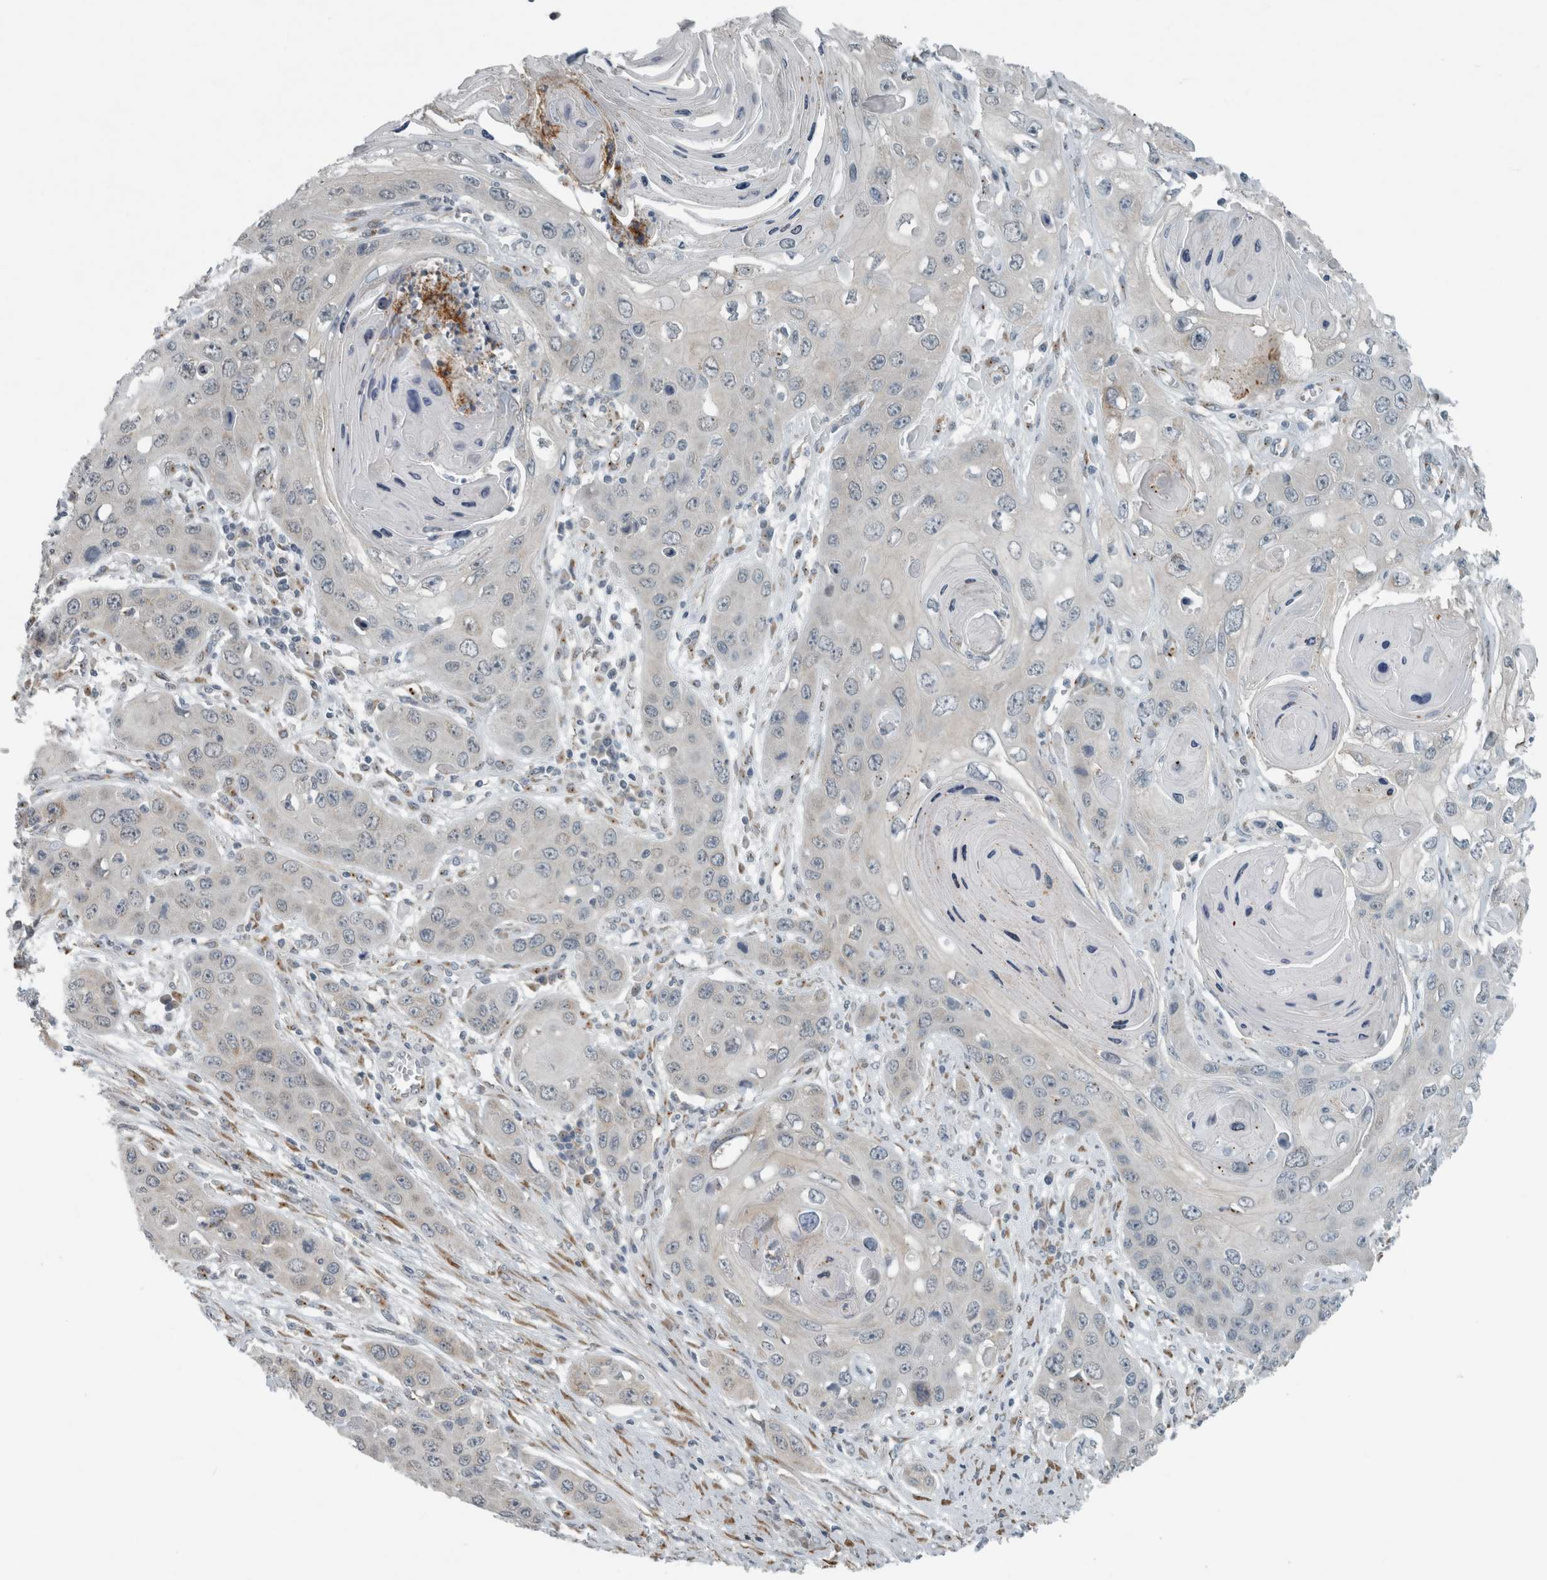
{"staining": {"intensity": "negative", "quantity": "none", "location": "none"}, "tissue": "skin cancer", "cell_type": "Tumor cells", "image_type": "cancer", "snomed": [{"axis": "morphology", "description": "Squamous cell carcinoma, NOS"}, {"axis": "topography", "description": "Skin"}], "caption": "This is an immunohistochemistry micrograph of human skin squamous cell carcinoma. There is no positivity in tumor cells.", "gene": "KIF1C", "patient": {"sex": "male", "age": 55}}